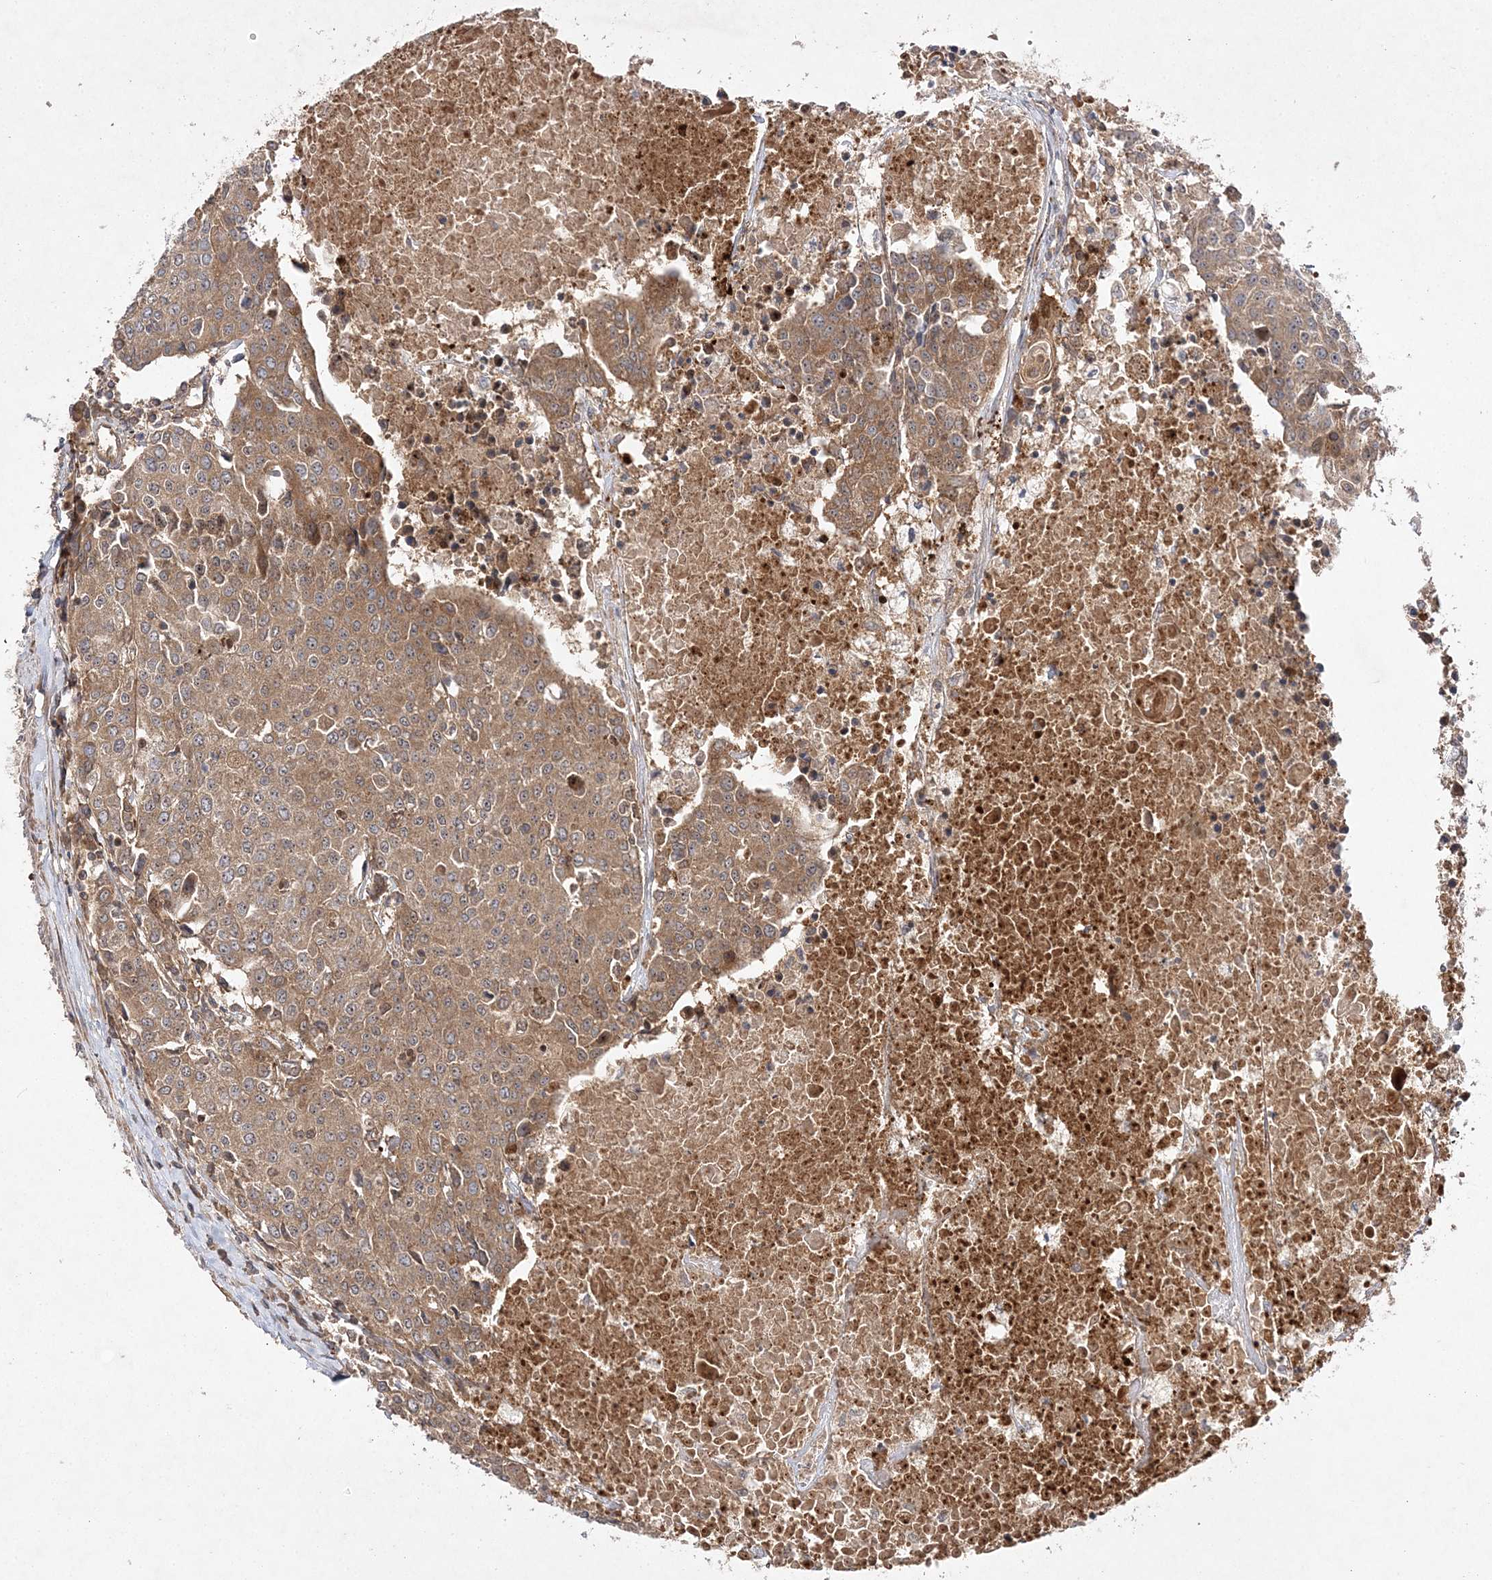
{"staining": {"intensity": "moderate", "quantity": ">75%", "location": "cytoplasmic/membranous"}, "tissue": "urothelial cancer", "cell_type": "Tumor cells", "image_type": "cancer", "snomed": [{"axis": "morphology", "description": "Urothelial carcinoma, High grade"}, {"axis": "topography", "description": "Urinary bladder"}], "caption": "Immunohistochemistry (IHC) (DAB (3,3'-diaminobenzidine)) staining of urothelial carcinoma (high-grade) exhibits moderate cytoplasmic/membranous protein staining in about >75% of tumor cells. The staining was performed using DAB, with brown indicating positive protein expression. Nuclei are stained blue with hematoxylin.", "gene": "TMEM9B", "patient": {"sex": "female", "age": 85}}